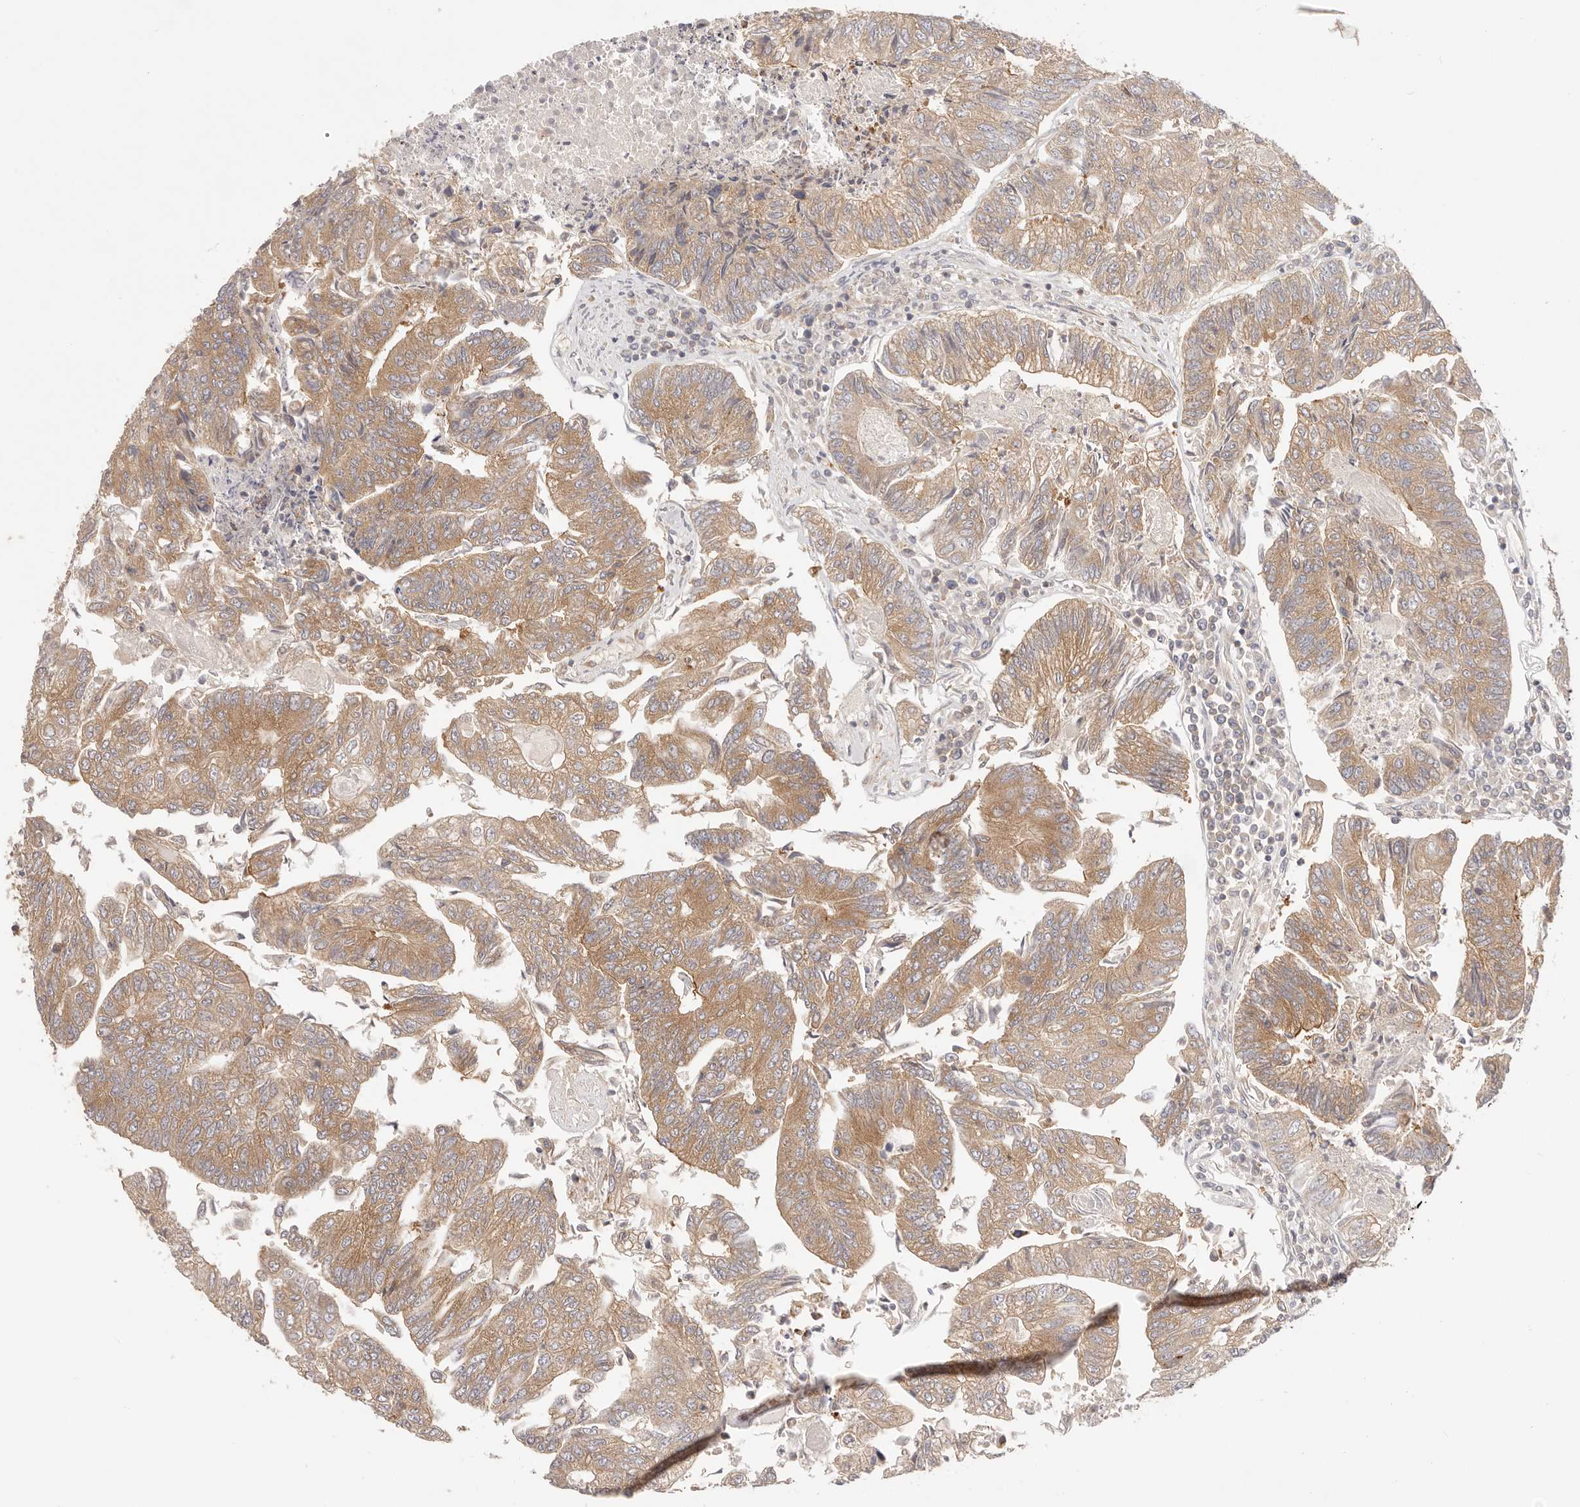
{"staining": {"intensity": "moderate", "quantity": ">75%", "location": "cytoplasmic/membranous"}, "tissue": "colorectal cancer", "cell_type": "Tumor cells", "image_type": "cancer", "snomed": [{"axis": "morphology", "description": "Adenocarcinoma, NOS"}, {"axis": "topography", "description": "Colon"}], "caption": "Brown immunohistochemical staining in human colorectal cancer exhibits moderate cytoplasmic/membranous expression in about >75% of tumor cells.", "gene": "KCMF1", "patient": {"sex": "female", "age": 67}}